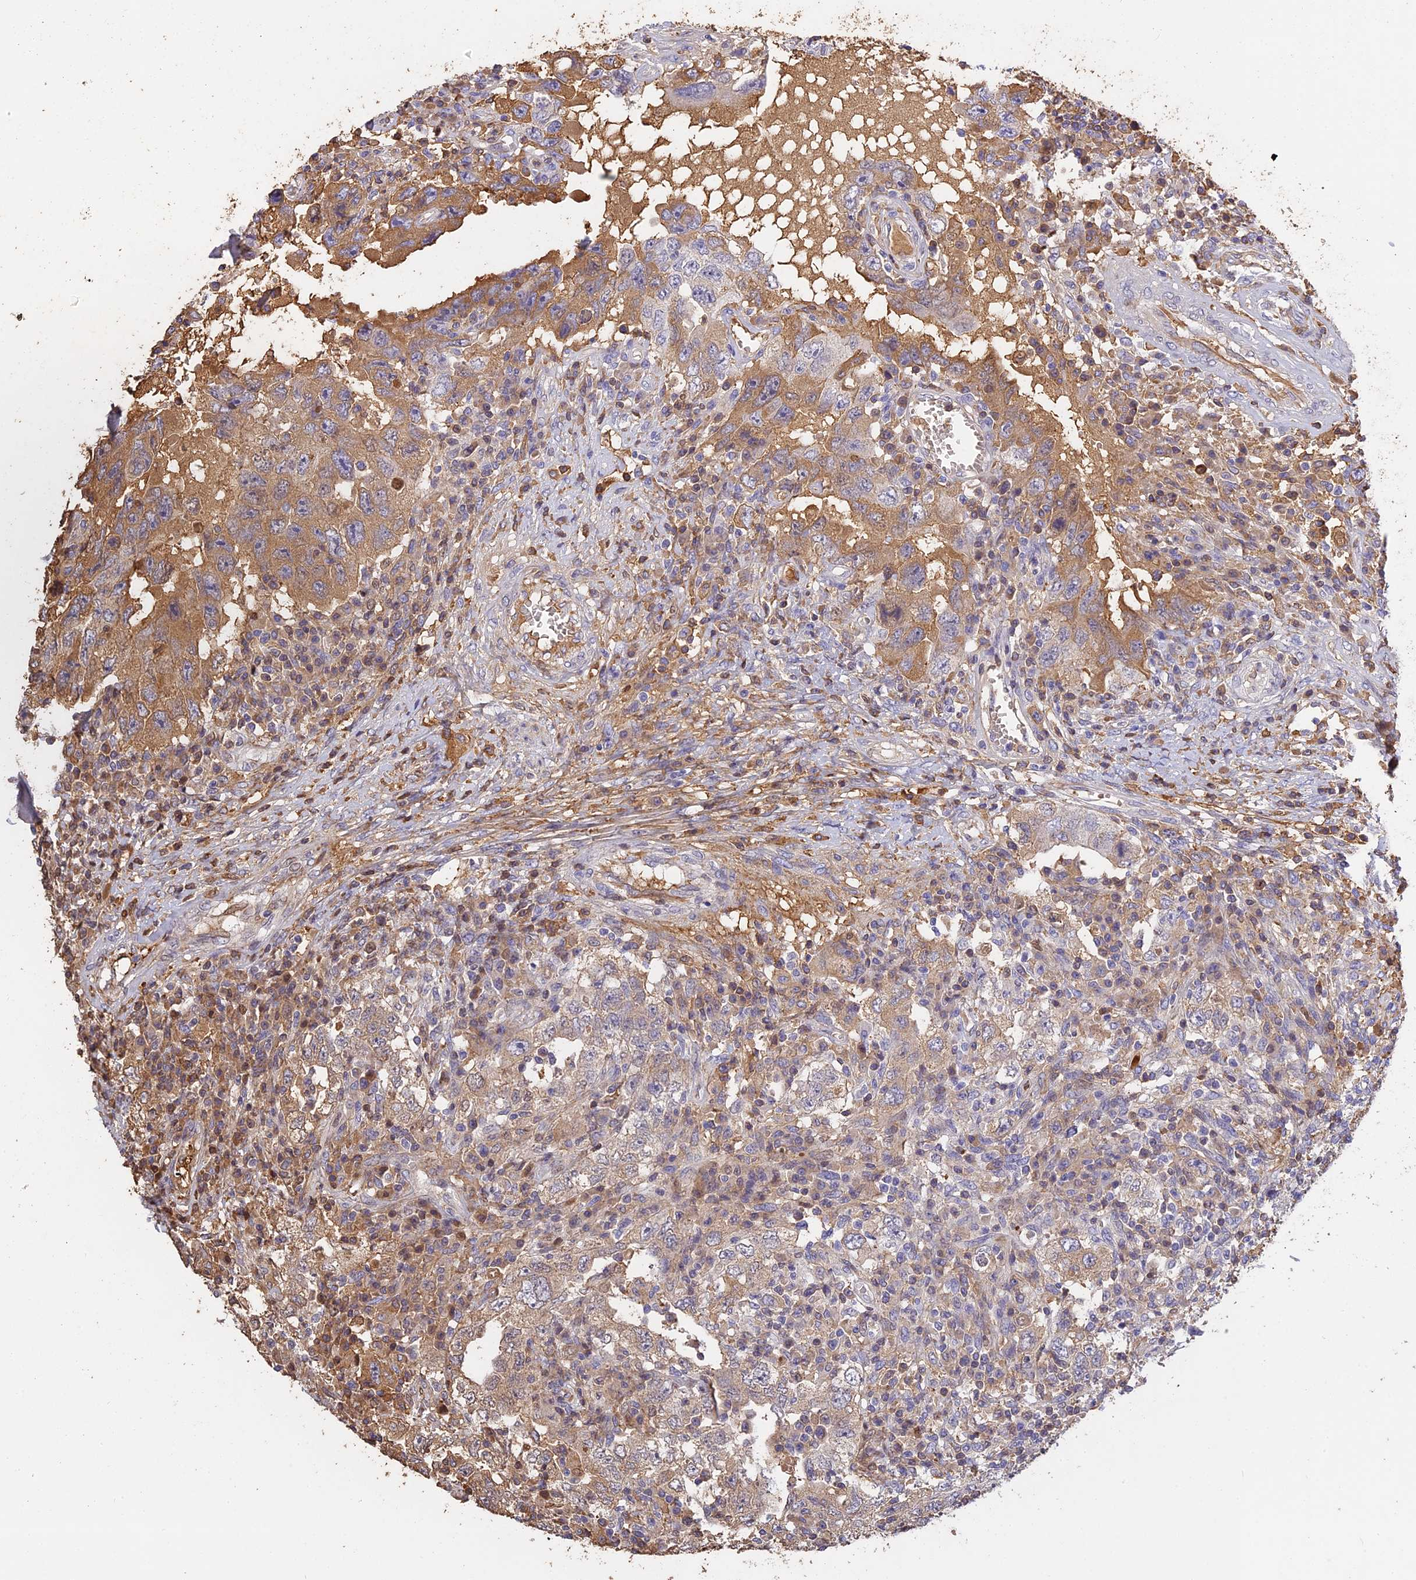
{"staining": {"intensity": "moderate", "quantity": "25%-75%", "location": "cytoplasmic/membranous"}, "tissue": "testis cancer", "cell_type": "Tumor cells", "image_type": "cancer", "snomed": [{"axis": "morphology", "description": "Carcinoma, Embryonal, NOS"}, {"axis": "topography", "description": "Testis"}], "caption": "Protein staining displays moderate cytoplasmic/membranous staining in approximately 25%-75% of tumor cells in embryonal carcinoma (testis).", "gene": "PZP", "patient": {"sex": "male", "age": 26}}